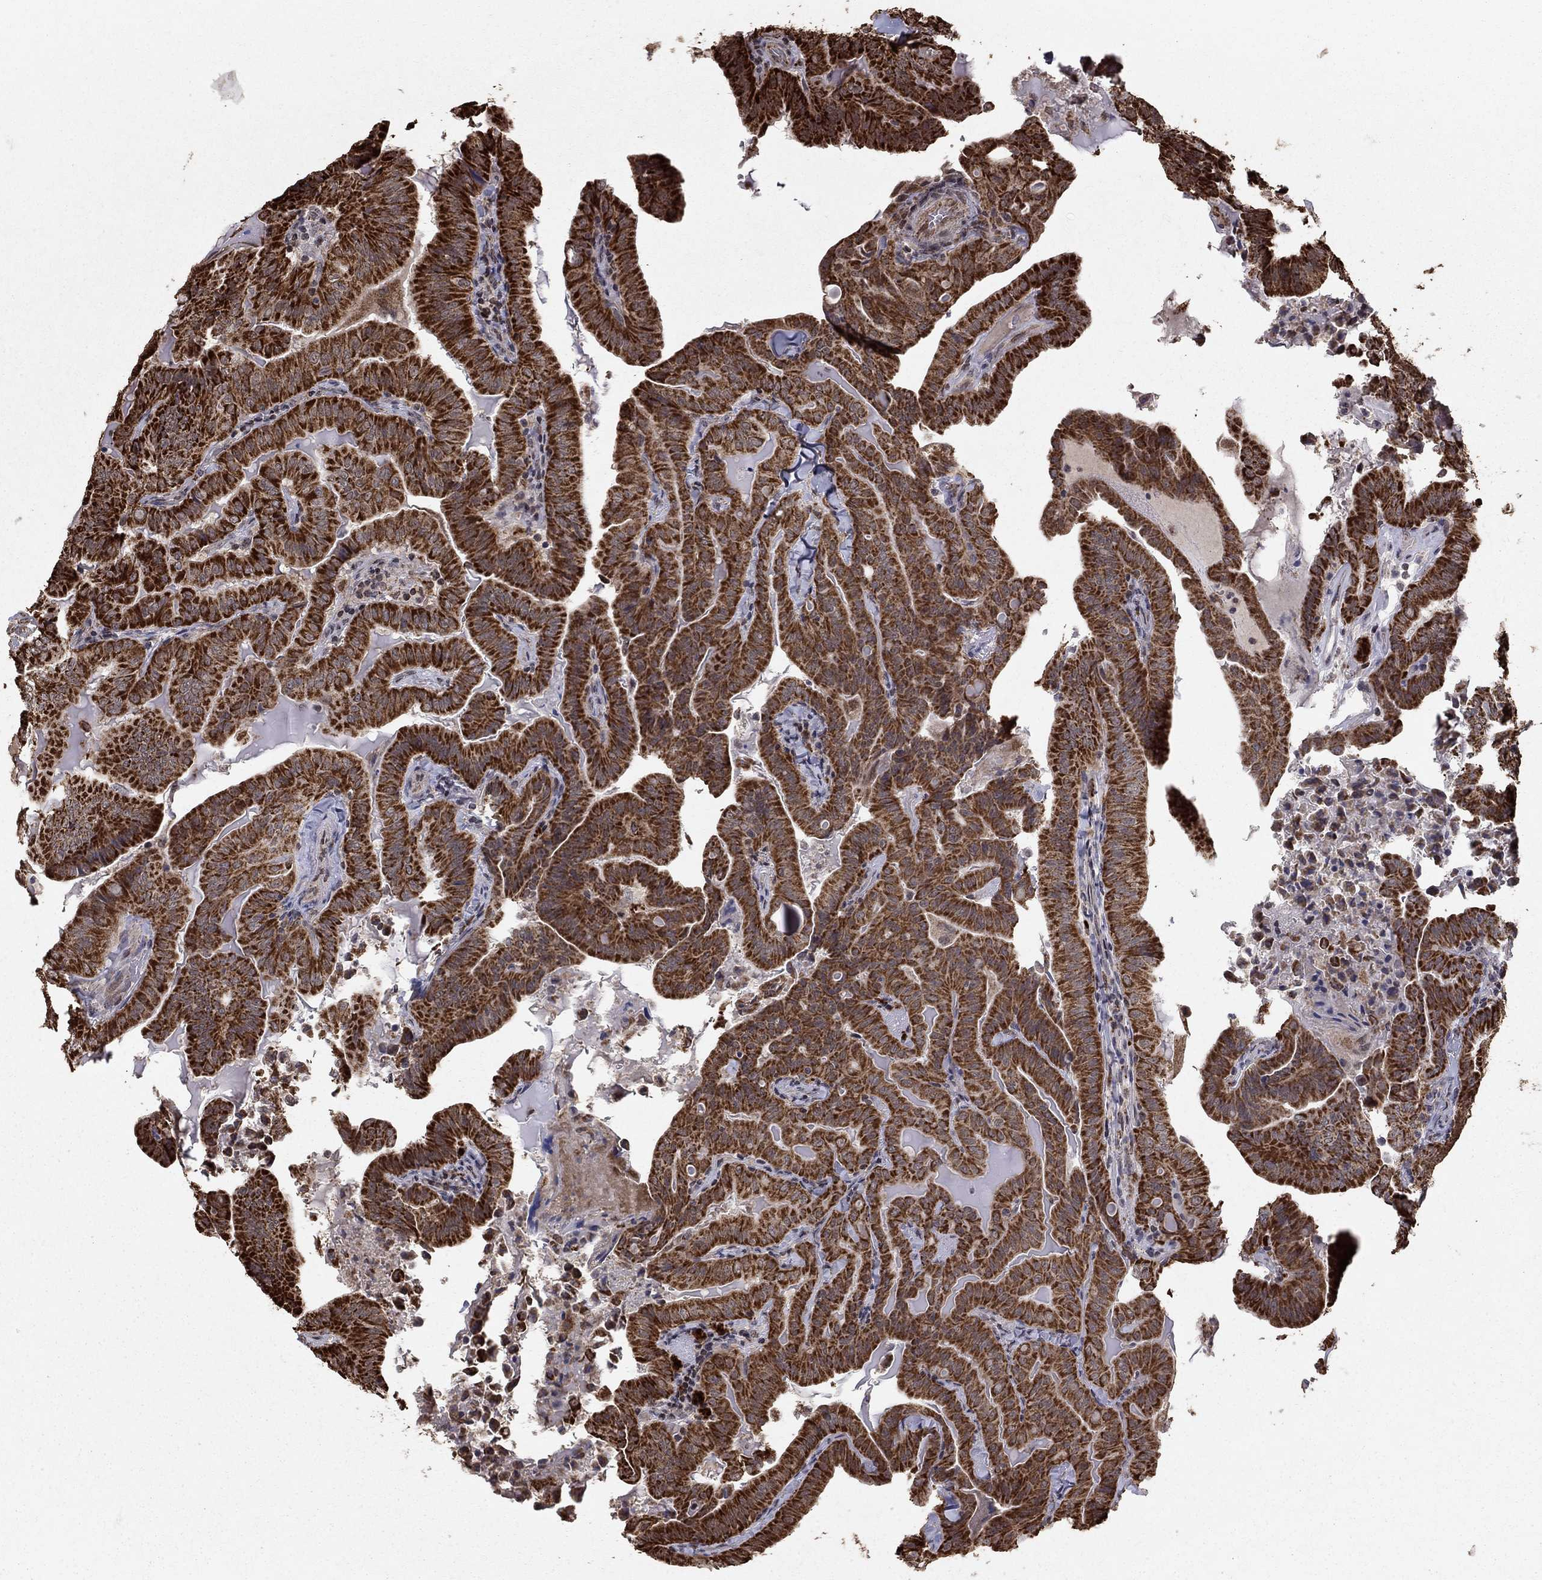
{"staining": {"intensity": "strong", "quantity": ">75%", "location": "cytoplasmic/membranous"}, "tissue": "thyroid cancer", "cell_type": "Tumor cells", "image_type": "cancer", "snomed": [{"axis": "morphology", "description": "Papillary adenocarcinoma, NOS"}, {"axis": "topography", "description": "Thyroid gland"}], "caption": "The photomicrograph exhibits a brown stain indicating the presence of a protein in the cytoplasmic/membranous of tumor cells in thyroid cancer (papillary adenocarcinoma). The staining is performed using DAB brown chromogen to label protein expression. The nuclei are counter-stained blue using hematoxylin.", "gene": "ACOT13", "patient": {"sex": "female", "age": 68}}